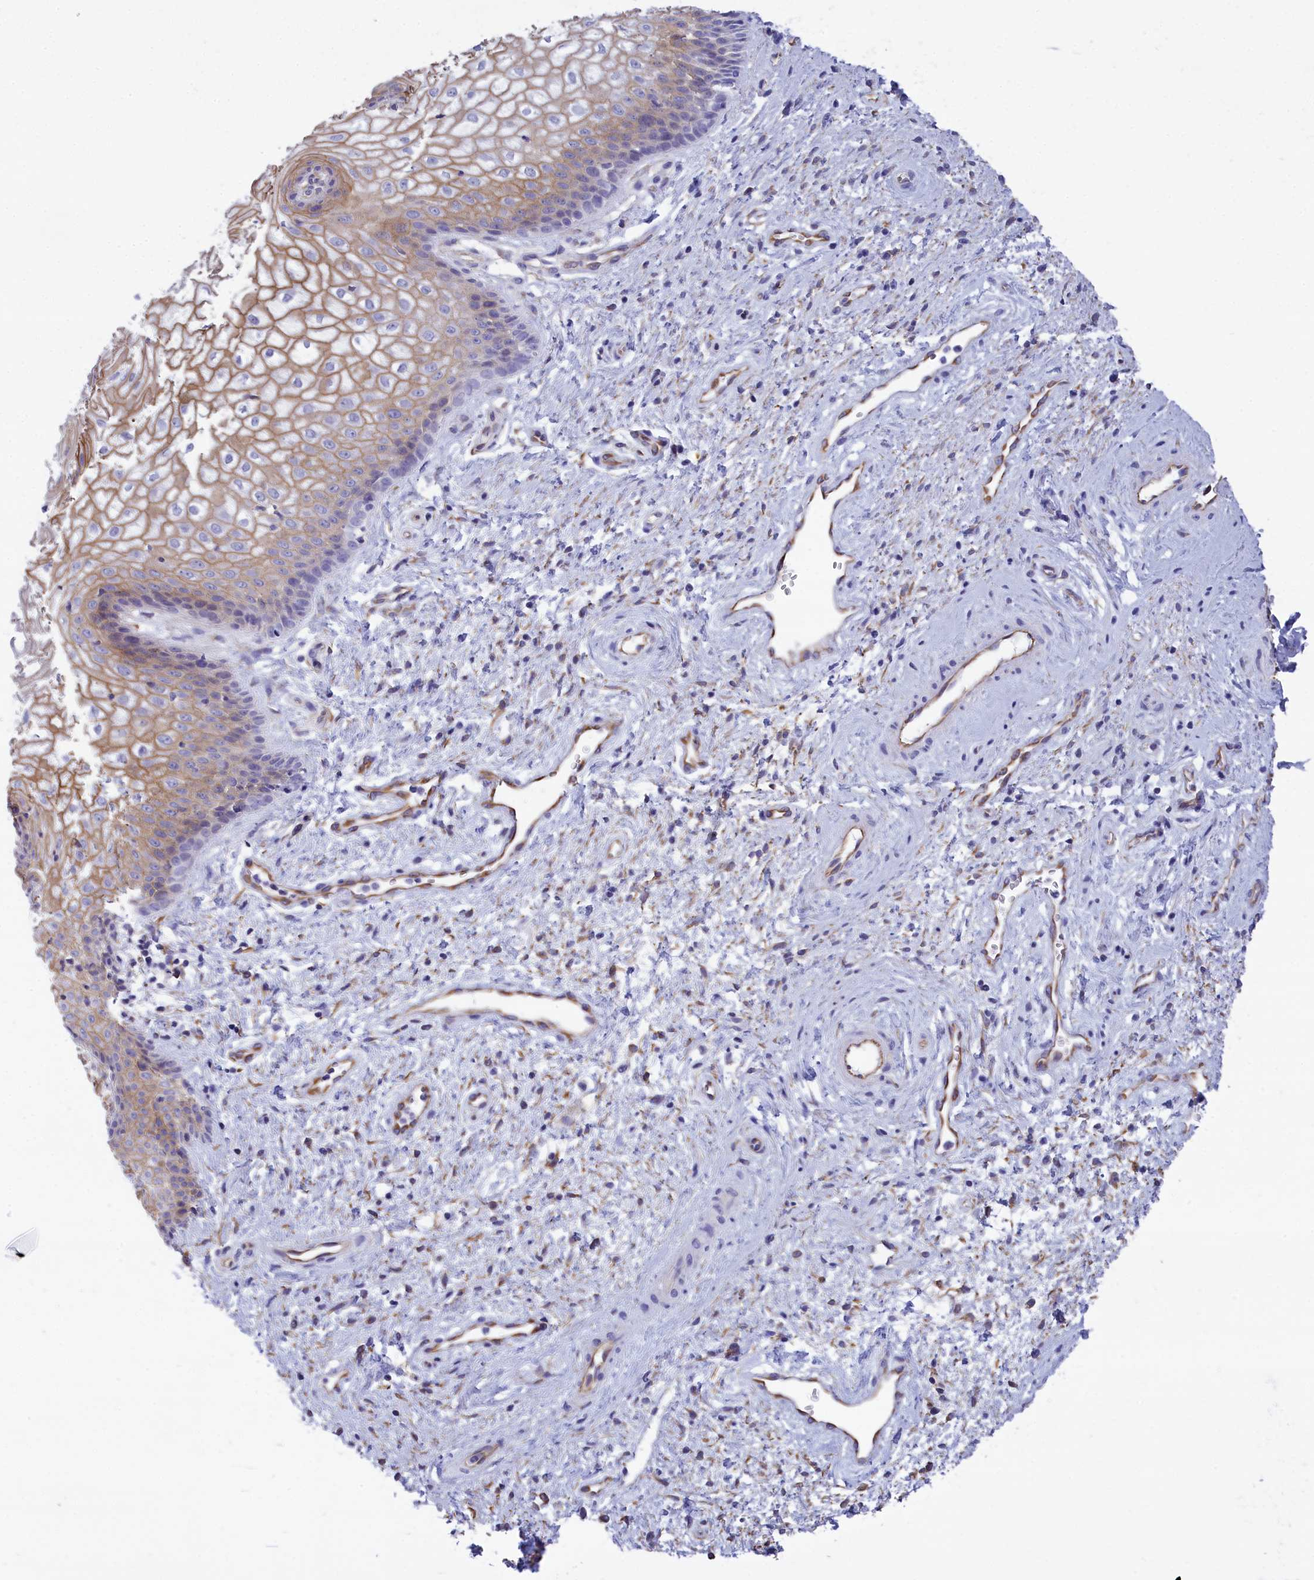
{"staining": {"intensity": "moderate", "quantity": "<25%", "location": "cytoplasmic/membranous"}, "tissue": "vagina", "cell_type": "Squamous epithelial cells", "image_type": "normal", "snomed": [{"axis": "morphology", "description": "Normal tissue, NOS"}, {"axis": "topography", "description": "Vagina"}], "caption": "IHC micrograph of benign vagina: vagina stained using immunohistochemistry shows low levels of moderate protein expression localized specifically in the cytoplasmic/membranous of squamous epithelial cells, appearing as a cytoplasmic/membranous brown color.", "gene": "TACSTD2", "patient": {"sex": "female", "age": 34}}